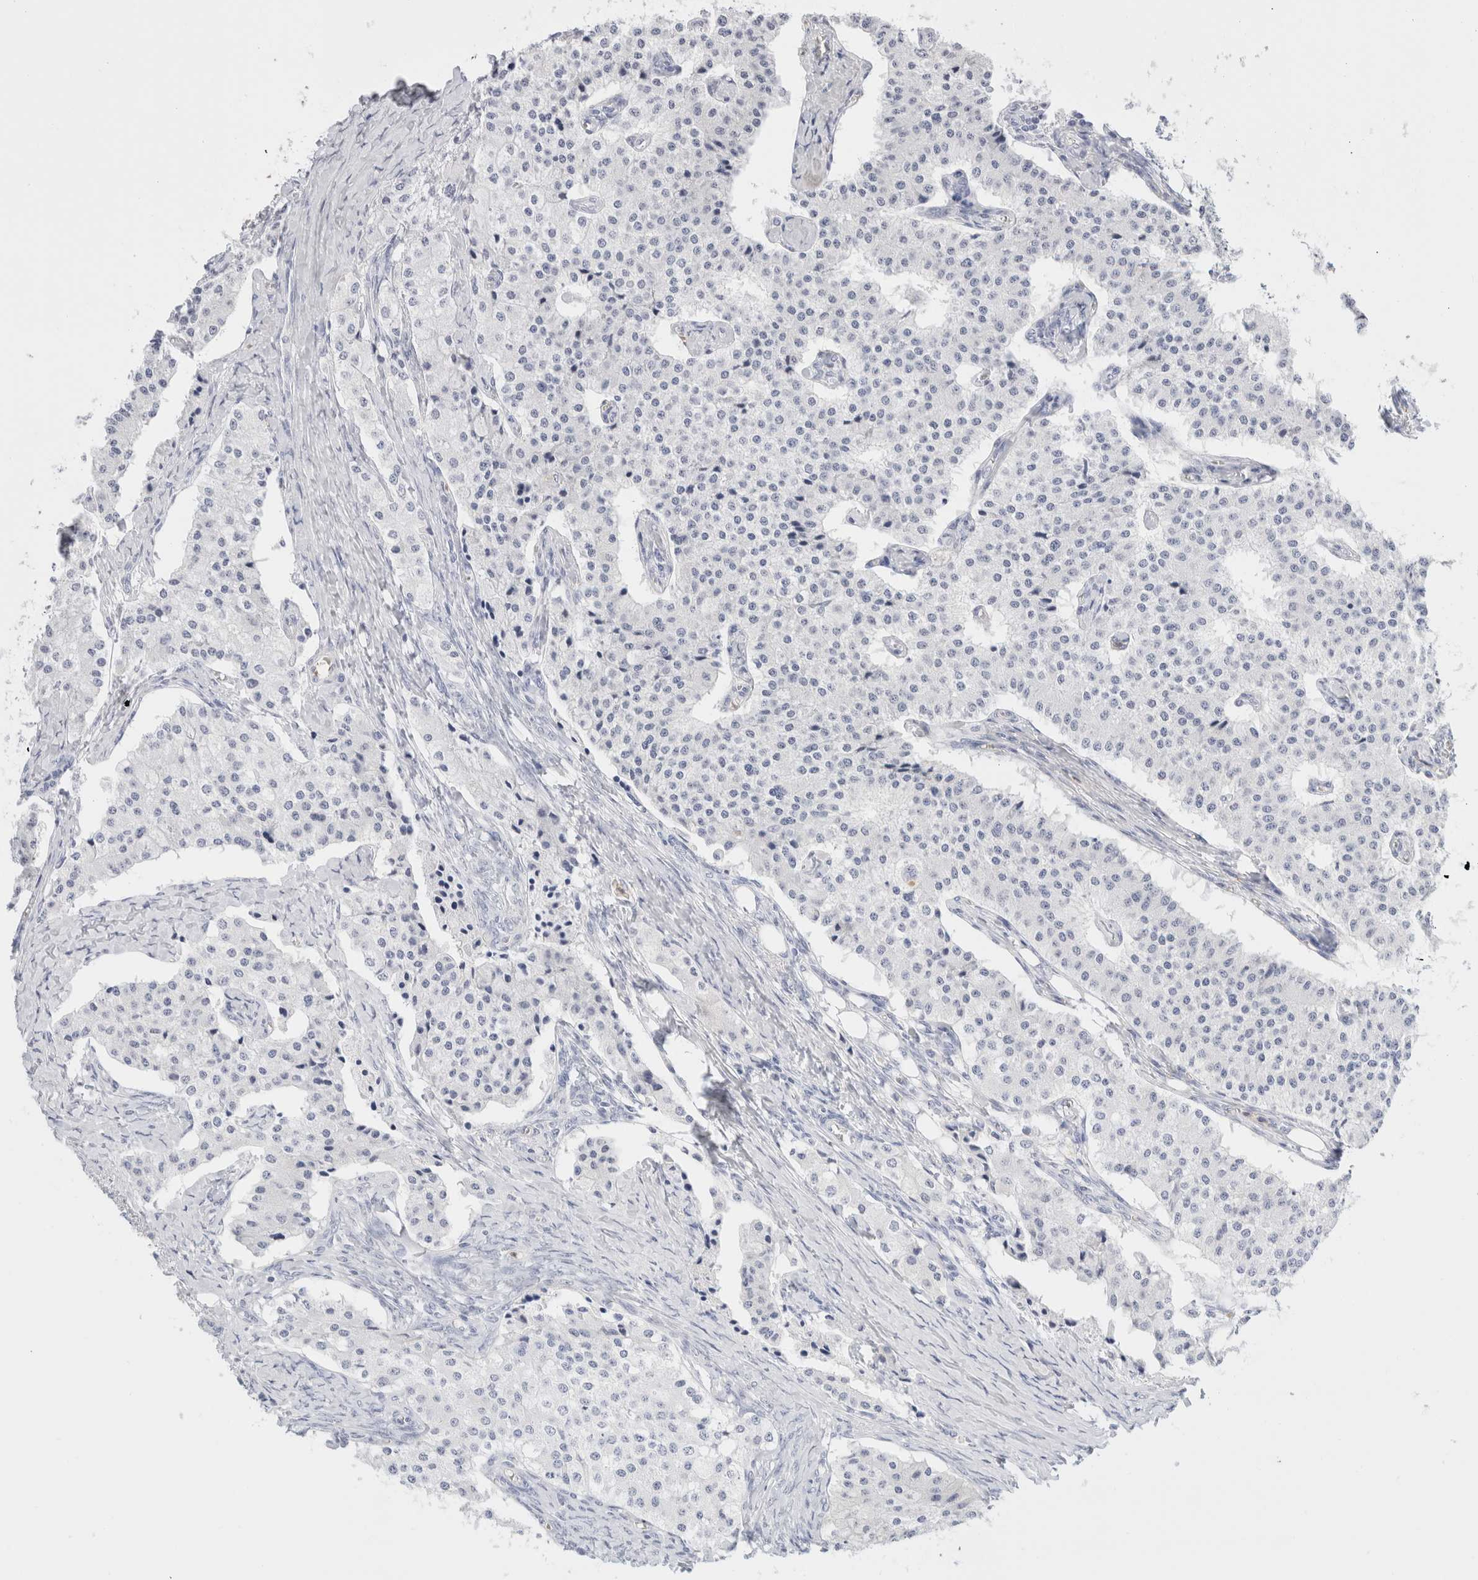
{"staining": {"intensity": "negative", "quantity": "none", "location": "none"}, "tissue": "carcinoid", "cell_type": "Tumor cells", "image_type": "cancer", "snomed": [{"axis": "morphology", "description": "Carcinoid, malignant, NOS"}, {"axis": "topography", "description": "Colon"}], "caption": "This is a image of IHC staining of malignant carcinoid, which shows no expression in tumor cells.", "gene": "ARG1", "patient": {"sex": "female", "age": 52}}